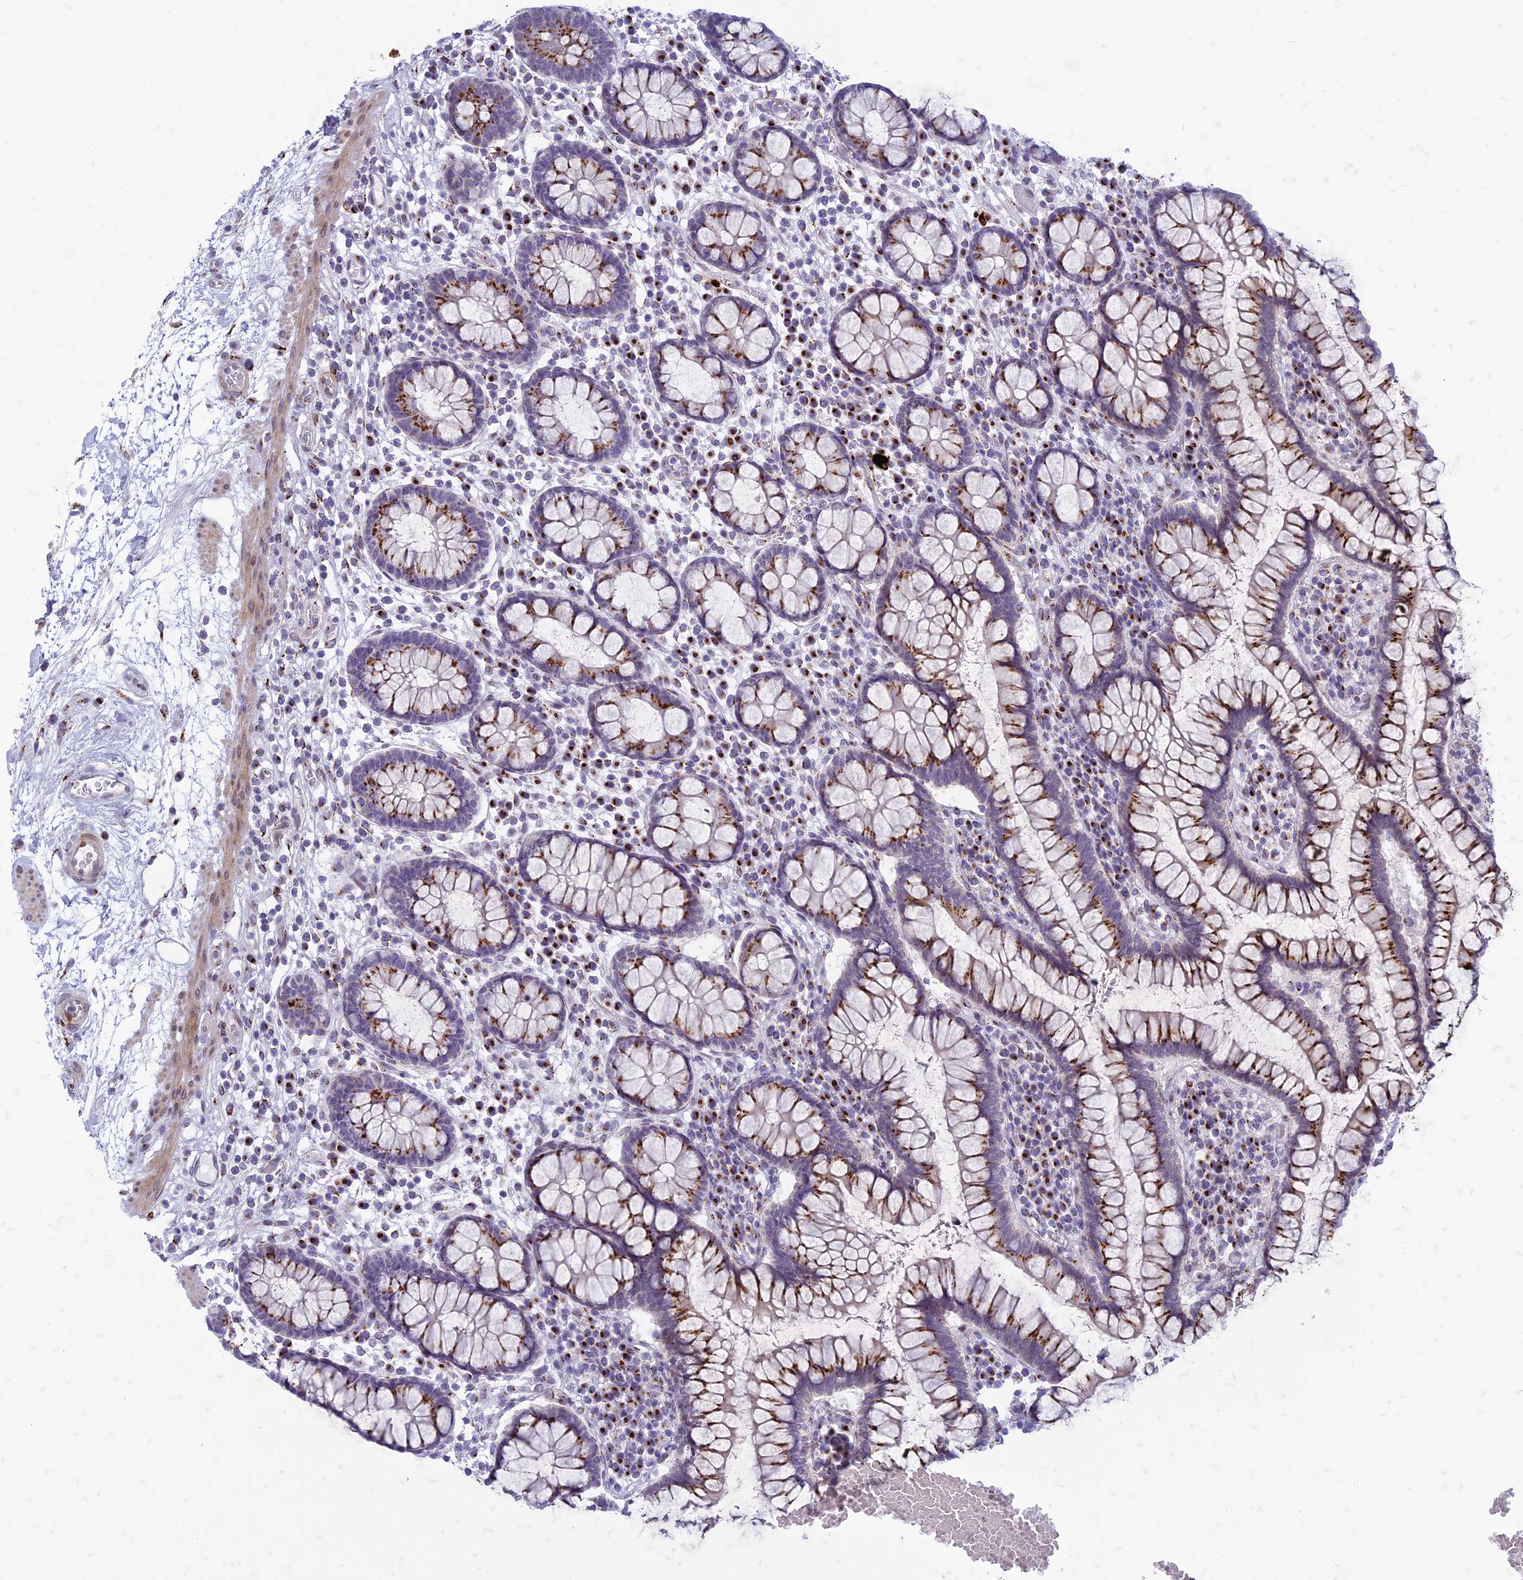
{"staining": {"intensity": "weak", "quantity": ">75%", "location": "cytoplasmic/membranous,nuclear"}, "tissue": "colon", "cell_type": "Endothelial cells", "image_type": "normal", "snomed": [{"axis": "morphology", "description": "Normal tissue, NOS"}, {"axis": "topography", "description": "Colon"}], "caption": "Colon stained with a protein marker shows weak staining in endothelial cells.", "gene": "FAM3C", "patient": {"sex": "female", "age": 79}}